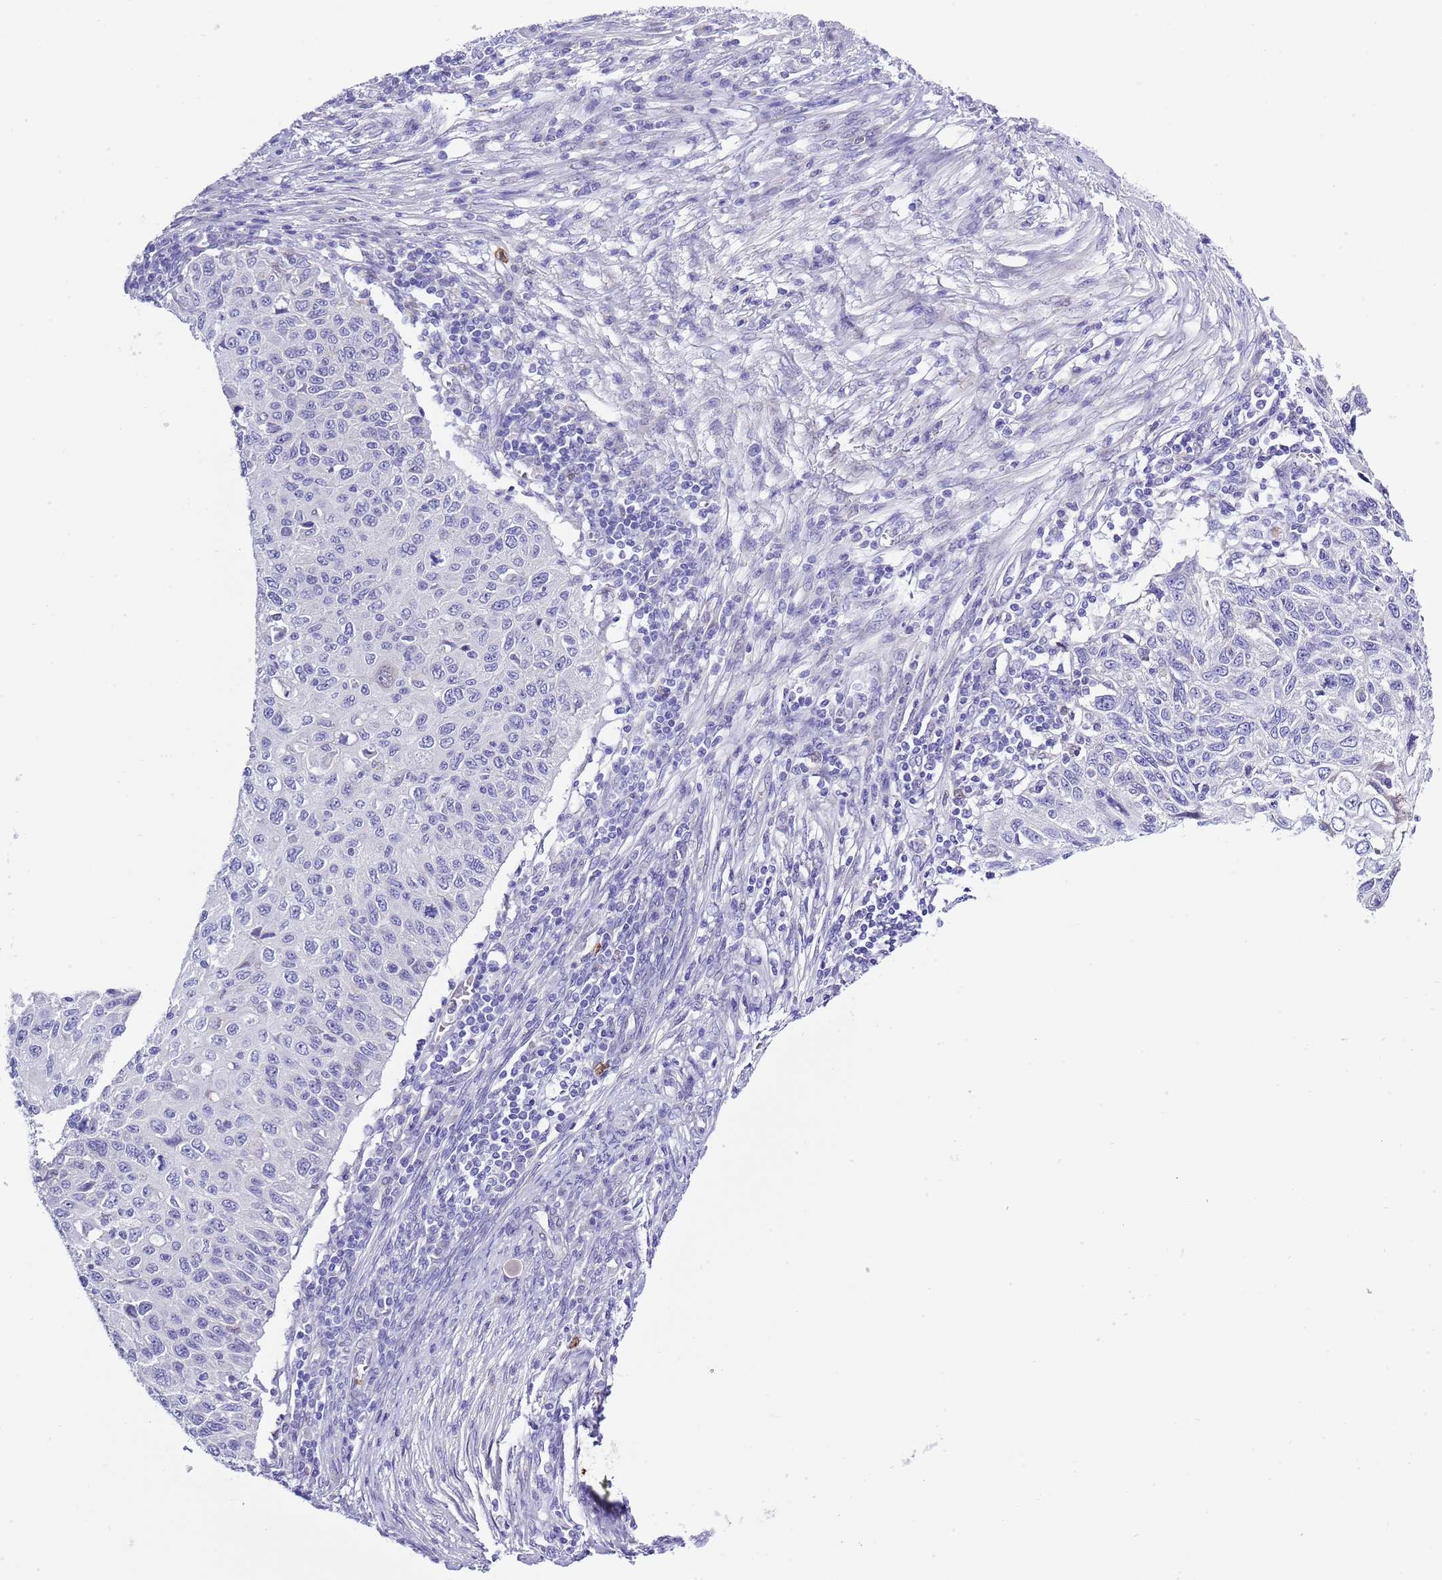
{"staining": {"intensity": "negative", "quantity": "none", "location": "none"}, "tissue": "cervical cancer", "cell_type": "Tumor cells", "image_type": "cancer", "snomed": [{"axis": "morphology", "description": "Squamous cell carcinoma, NOS"}, {"axis": "topography", "description": "Cervix"}], "caption": "The immunohistochemistry histopathology image has no significant staining in tumor cells of squamous cell carcinoma (cervical) tissue.", "gene": "ZFP2", "patient": {"sex": "female", "age": 70}}